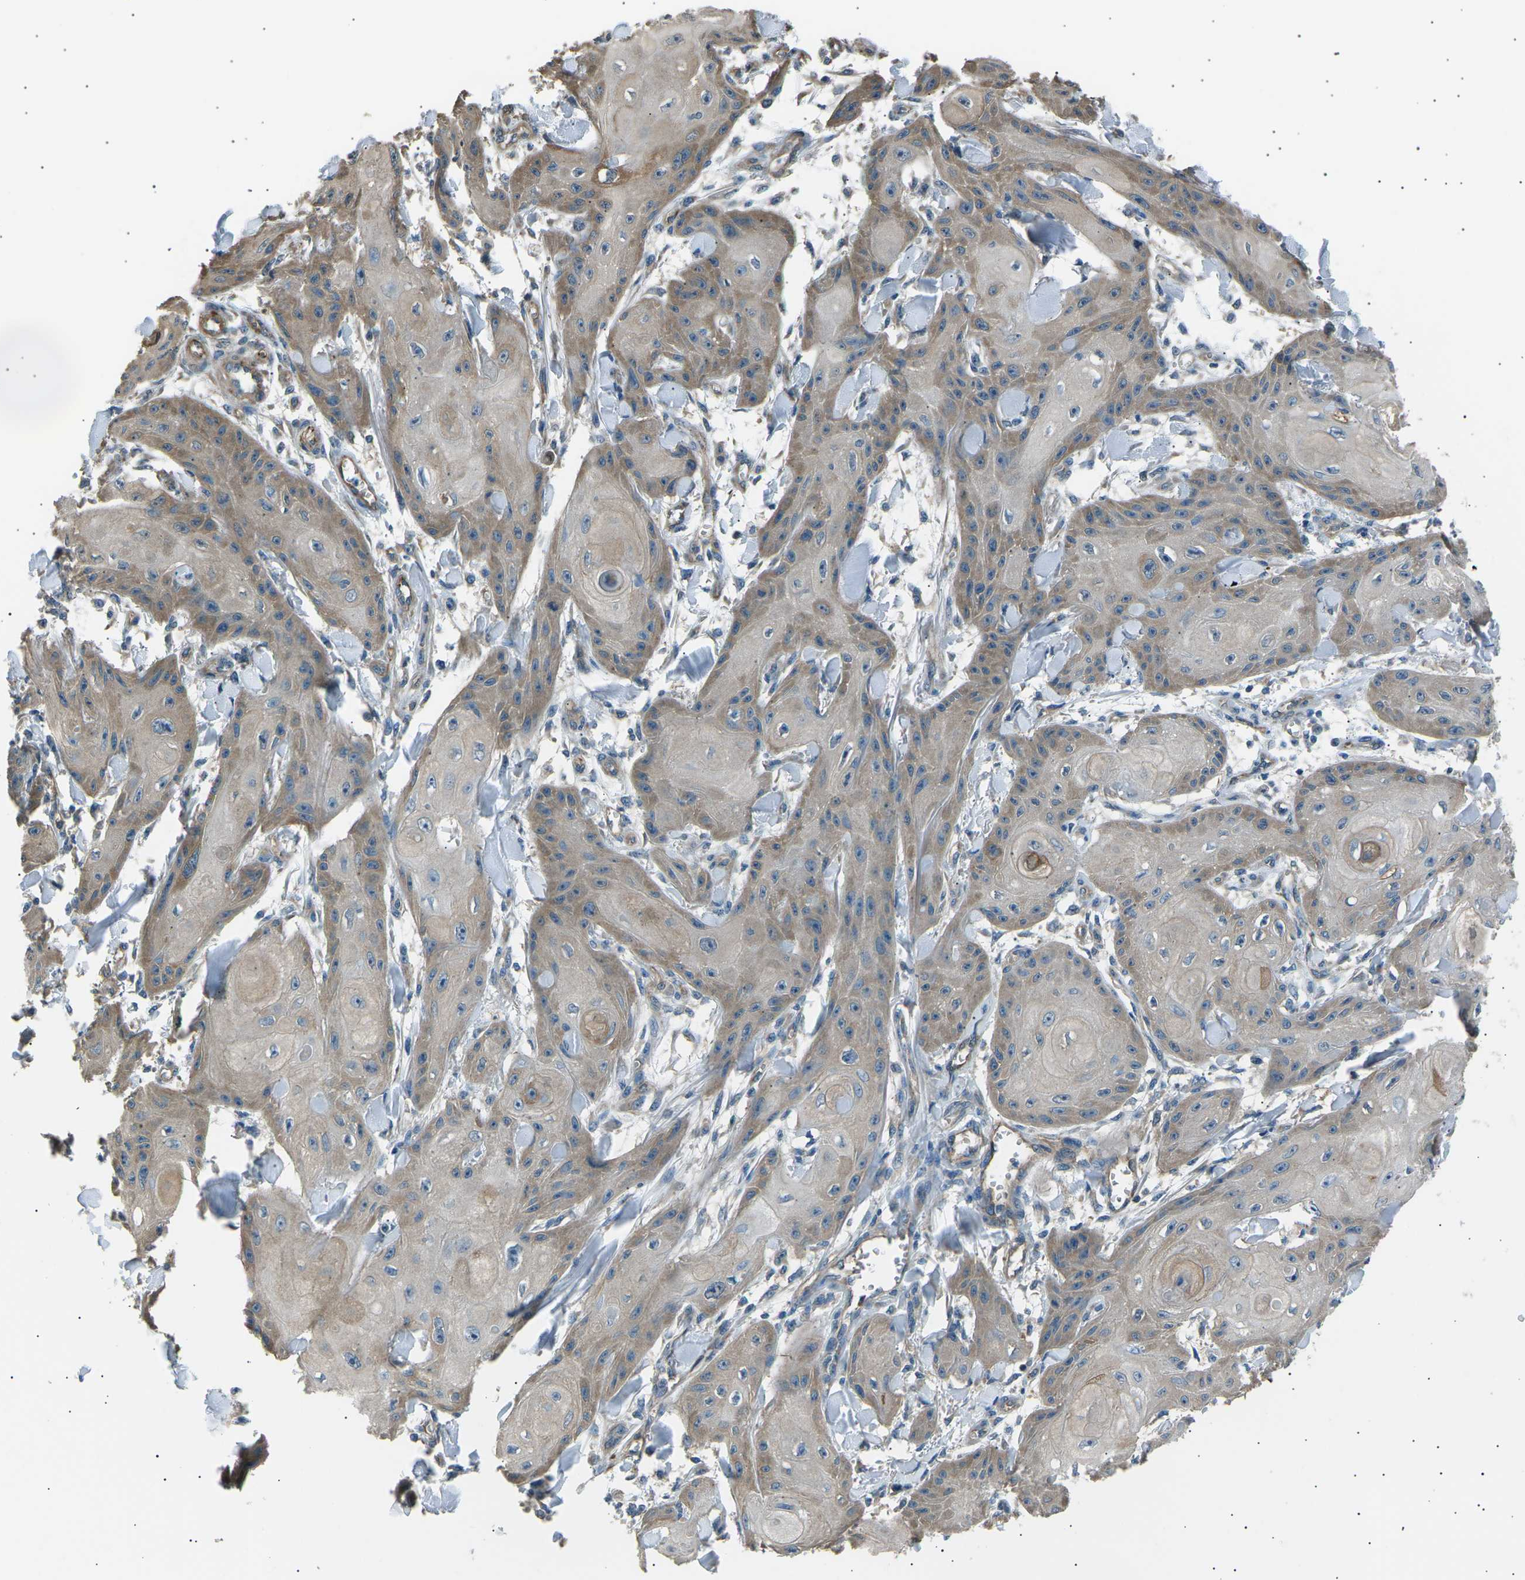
{"staining": {"intensity": "moderate", "quantity": "25%-75%", "location": "cytoplasmic/membranous"}, "tissue": "skin cancer", "cell_type": "Tumor cells", "image_type": "cancer", "snomed": [{"axis": "morphology", "description": "Squamous cell carcinoma, NOS"}, {"axis": "topography", "description": "Skin"}], "caption": "Protein expression analysis of skin squamous cell carcinoma shows moderate cytoplasmic/membranous positivity in about 25%-75% of tumor cells.", "gene": "SLK", "patient": {"sex": "male", "age": 74}}